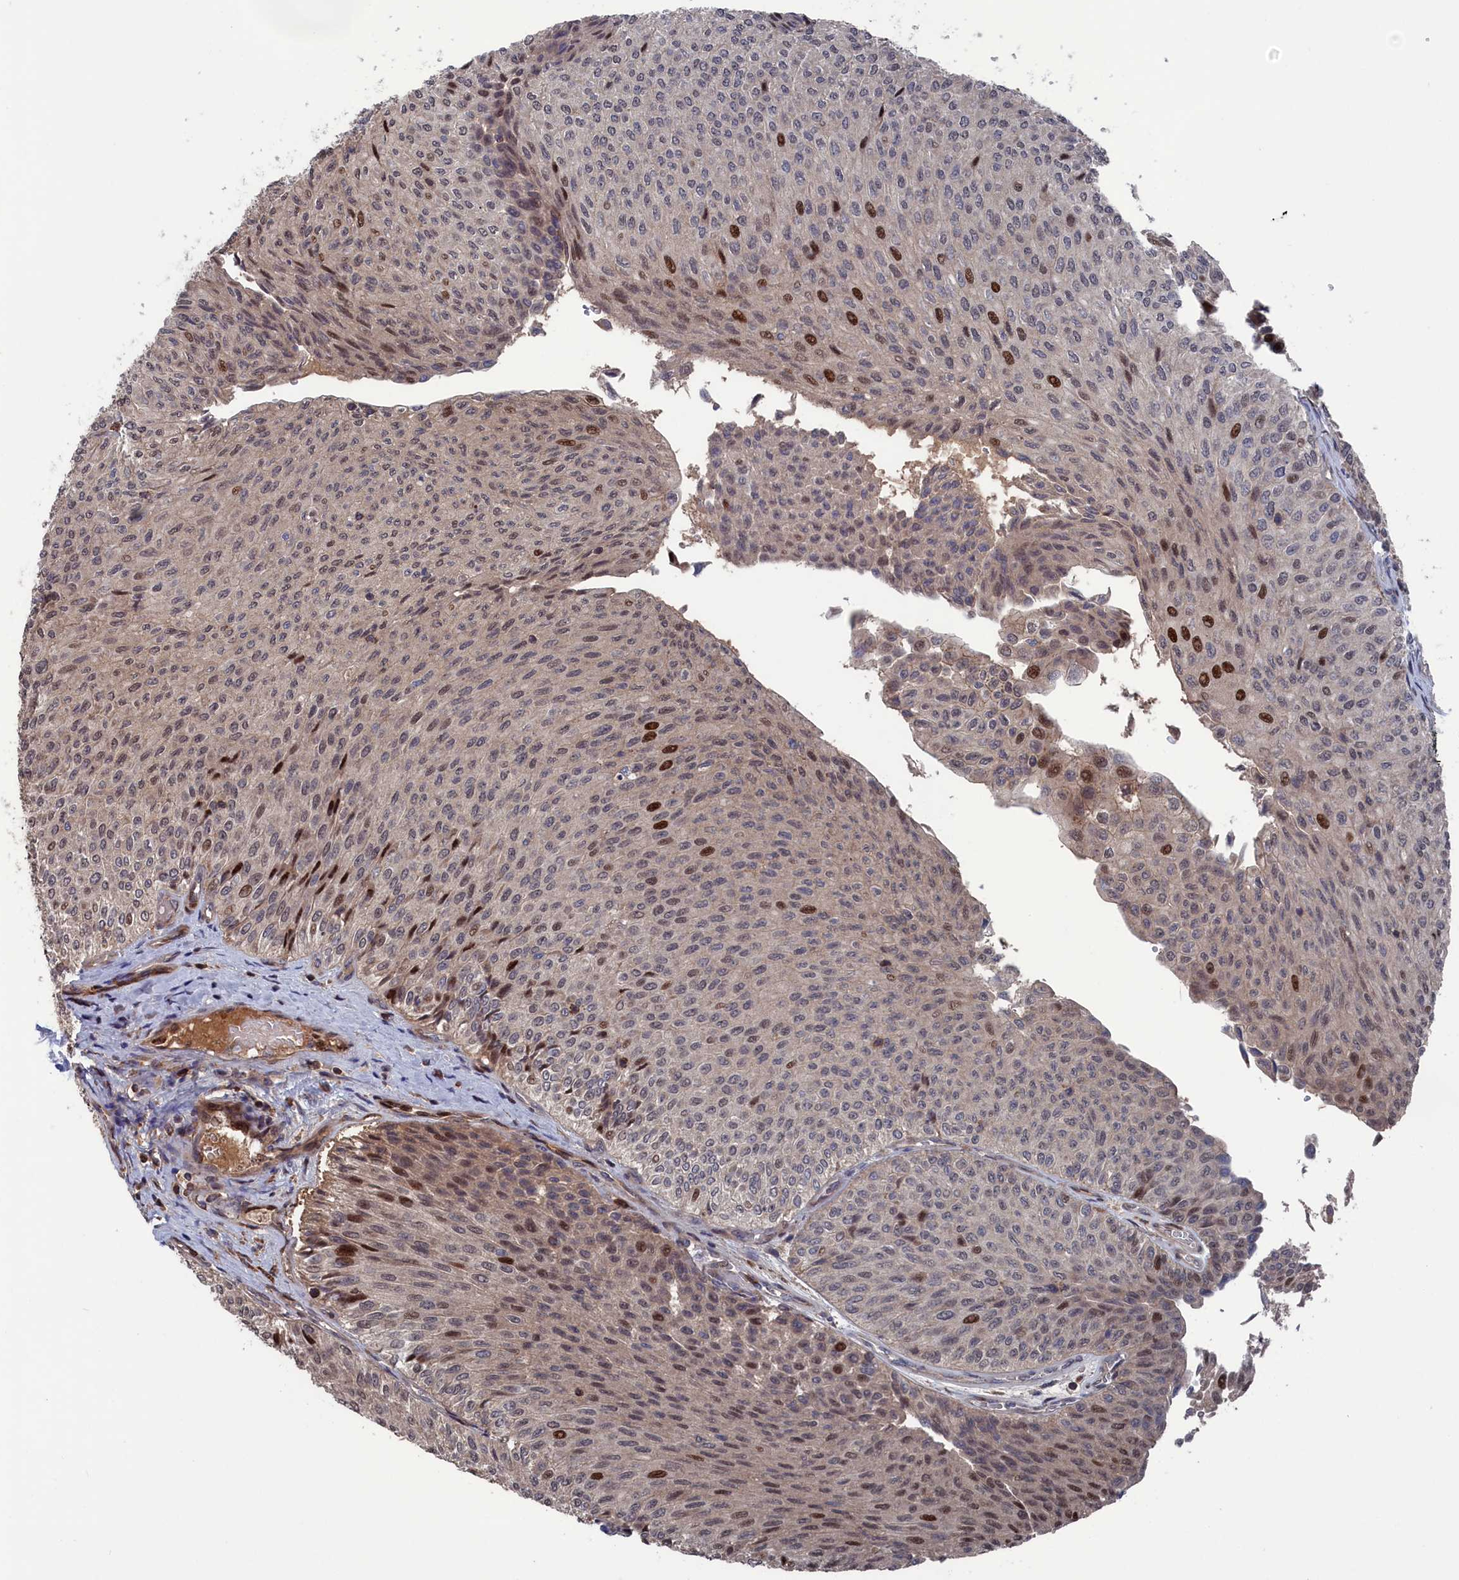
{"staining": {"intensity": "strong", "quantity": "<25%", "location": "nuclear"}, "tissue": "urothelial cancer", "cell_type": "Tumor cells", "image_type": "cancer", "snomed": [{"axis": "morphology", "description": "Urothelial carcinoma, Low grade"}, {"axis": "topography", "description": "Urinary bladder"}], "caption": "Urothelial cancer stained for a protein (brown) shows strong nuclear positive positivity in approximately <25% of tumor cells.", "gene": "PLA2G15", "patient": {"sex": "male", "age": 78}}